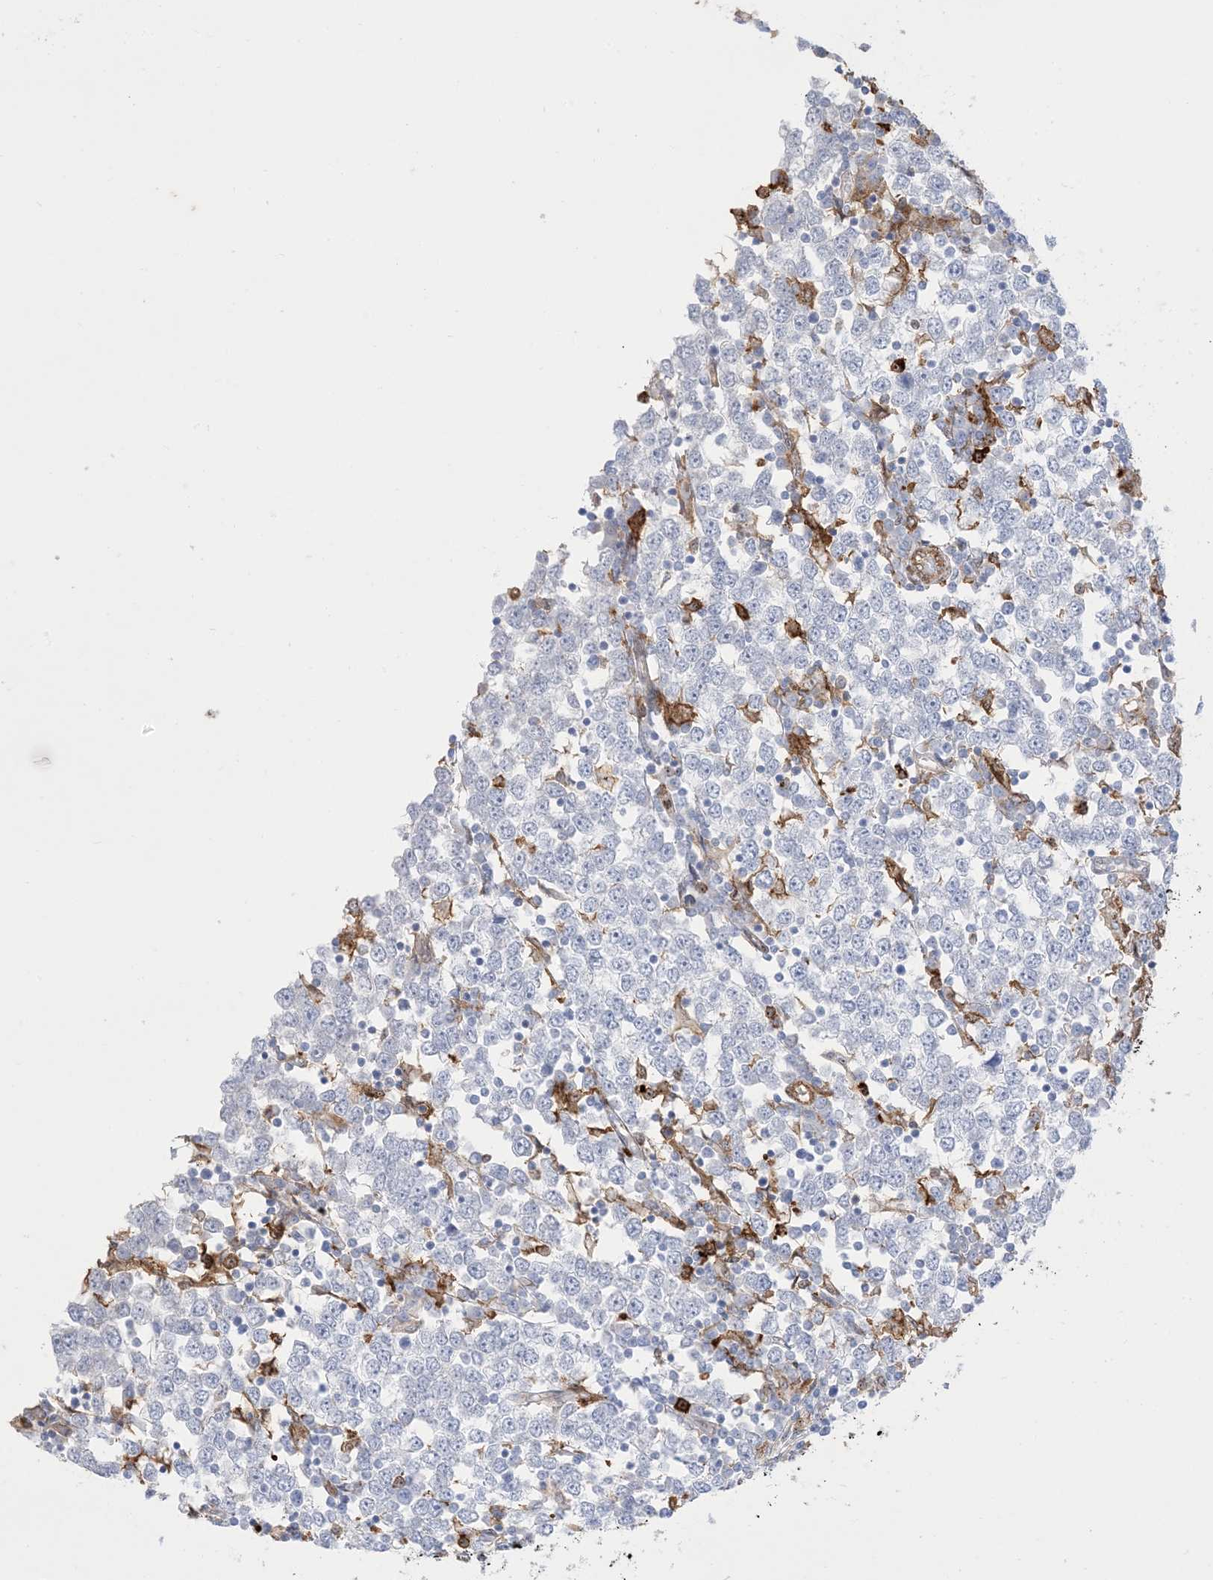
{"staining": {"intensity": "negative", "quantity": "none", "location": "none"}, "tissue": "testis cancer", "cell_type": "Tumor cells", "image_type": "cancer", "snomed": [{"axis": "morphology", "description": "Seminoma, NOS"}, {"axis": "topography", "description": "Testis"}], "caption": "Tumor cells are negative for brown protein staining in testis cancer (seminoma).", "gene": "GSN", "patient": {"sex": "male", "age": 65}}